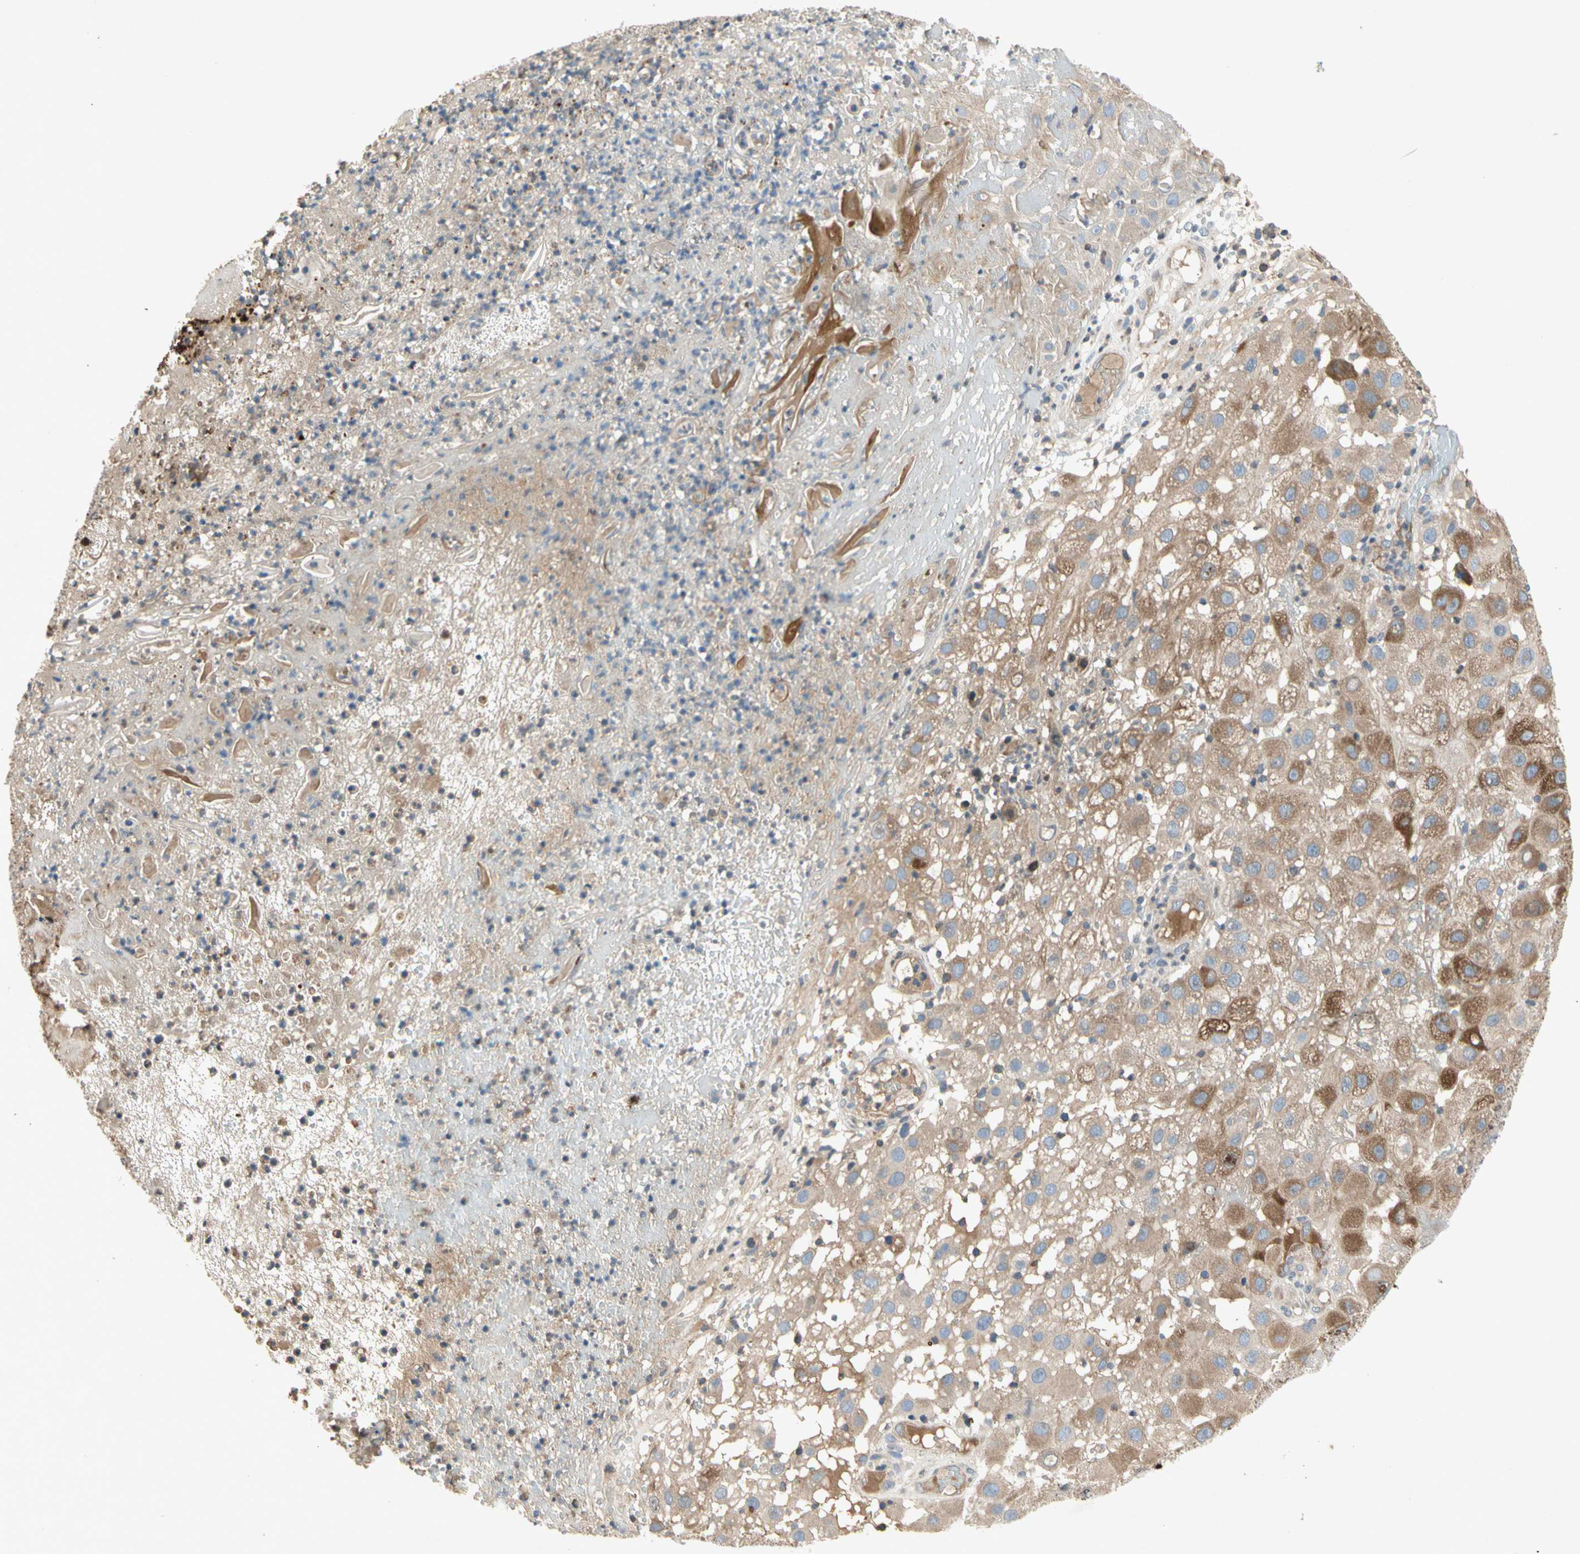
{"staining": {"intensity": "strong", "quantity": "25%-75%", "location": "cytoplasmic/membranous"}, "tissue": "melanoma", "cell_type": "Tumor cells", "image_type": "cancer", "snomed": [{"axis": "morphology", "description": "Malignant melanoma, NOS"}, {"axis": "topography", "description": "Skin"}], "caption": "This is a micrograph of IHC staining of melanoma, which shows strong positivity in the cytoplasmic/membranous of tumor cells.", "gene": "CRTAC1", "patient": {"sex": "female", "age": 81}}